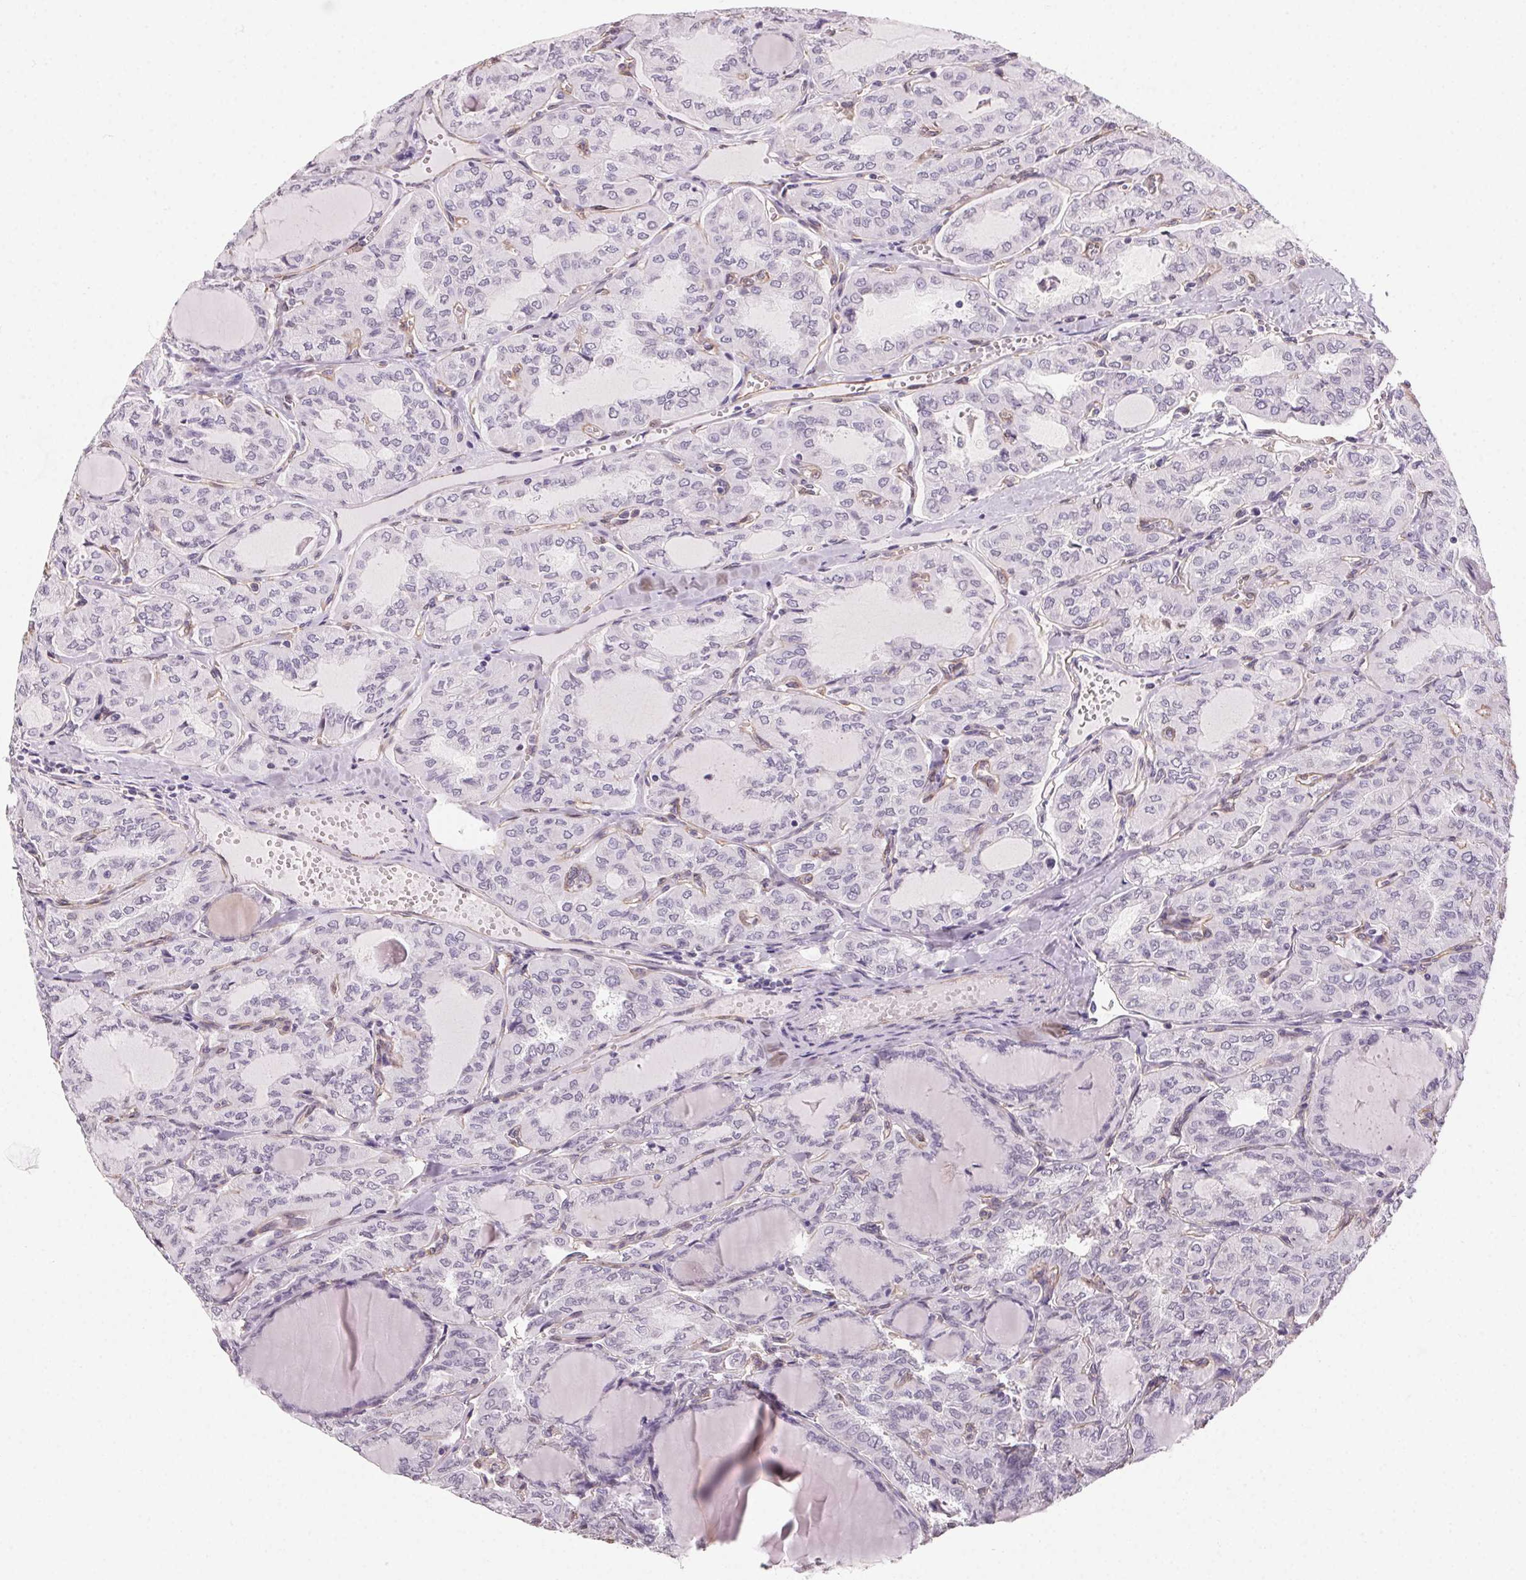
{"staining": {"intensity": "negative", "quantity": "none", "location": "none"}, "tissue": "thyroid cancer", "cell_type": "Tumor cells", "image_type": "cancer", "snomed": [{"axis": "morphology", "description": "Papillary adenocarcinoma, NOS"}, {"axis": "topography", "description": "Thyroid gland"}], "caption": "Immunohistochemistry of thyroid cancer (papillary adenocarcinoma) shows no staining in tumor cells.", "gene": "PLA2G4F", "patient": {"sex": "male", "age": 20}}